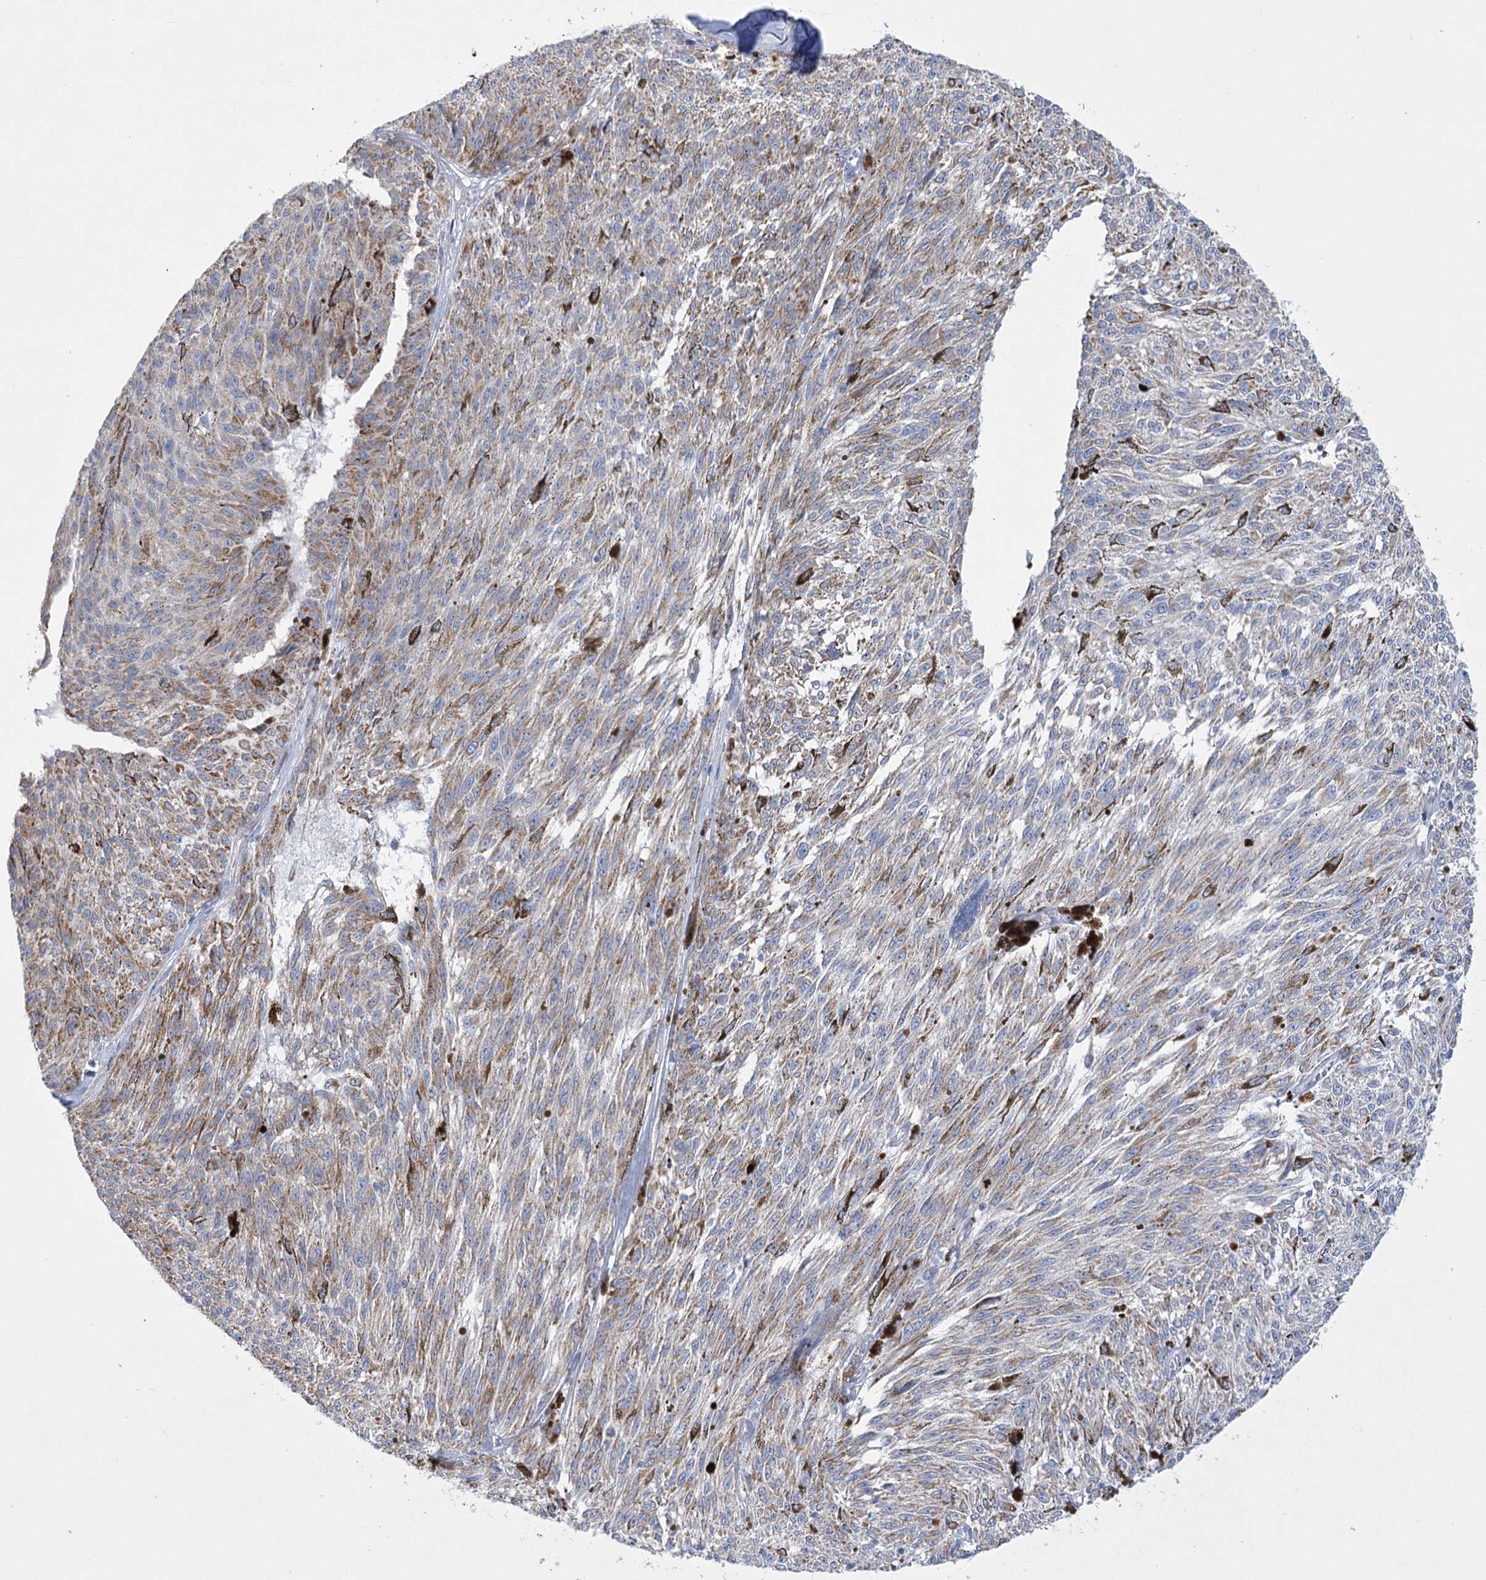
{"staining": {"intensity": "moderate", "quantity": ">75%", "location": "cytoplasmic/membranous"}, "tissue": "melanoma", "cell_type": "Tumor cells", "image_type": "cancer", "snomed": [{"axis": "morphology", "description": "Malignant melanoma, NOS"}, {"axis": "topography", "description": "Skin"}], "caption": "Immunohistochemical staining of human melanoma reveals medium levels of moderate cytoplasmic/membranous protein positivity in approximately >75% of tumor cells. The protein is shown in brown color, while the nuclei are stained blue.", "gene": "DHTKD1", "patient": {"sex": "female", "age": 72}}